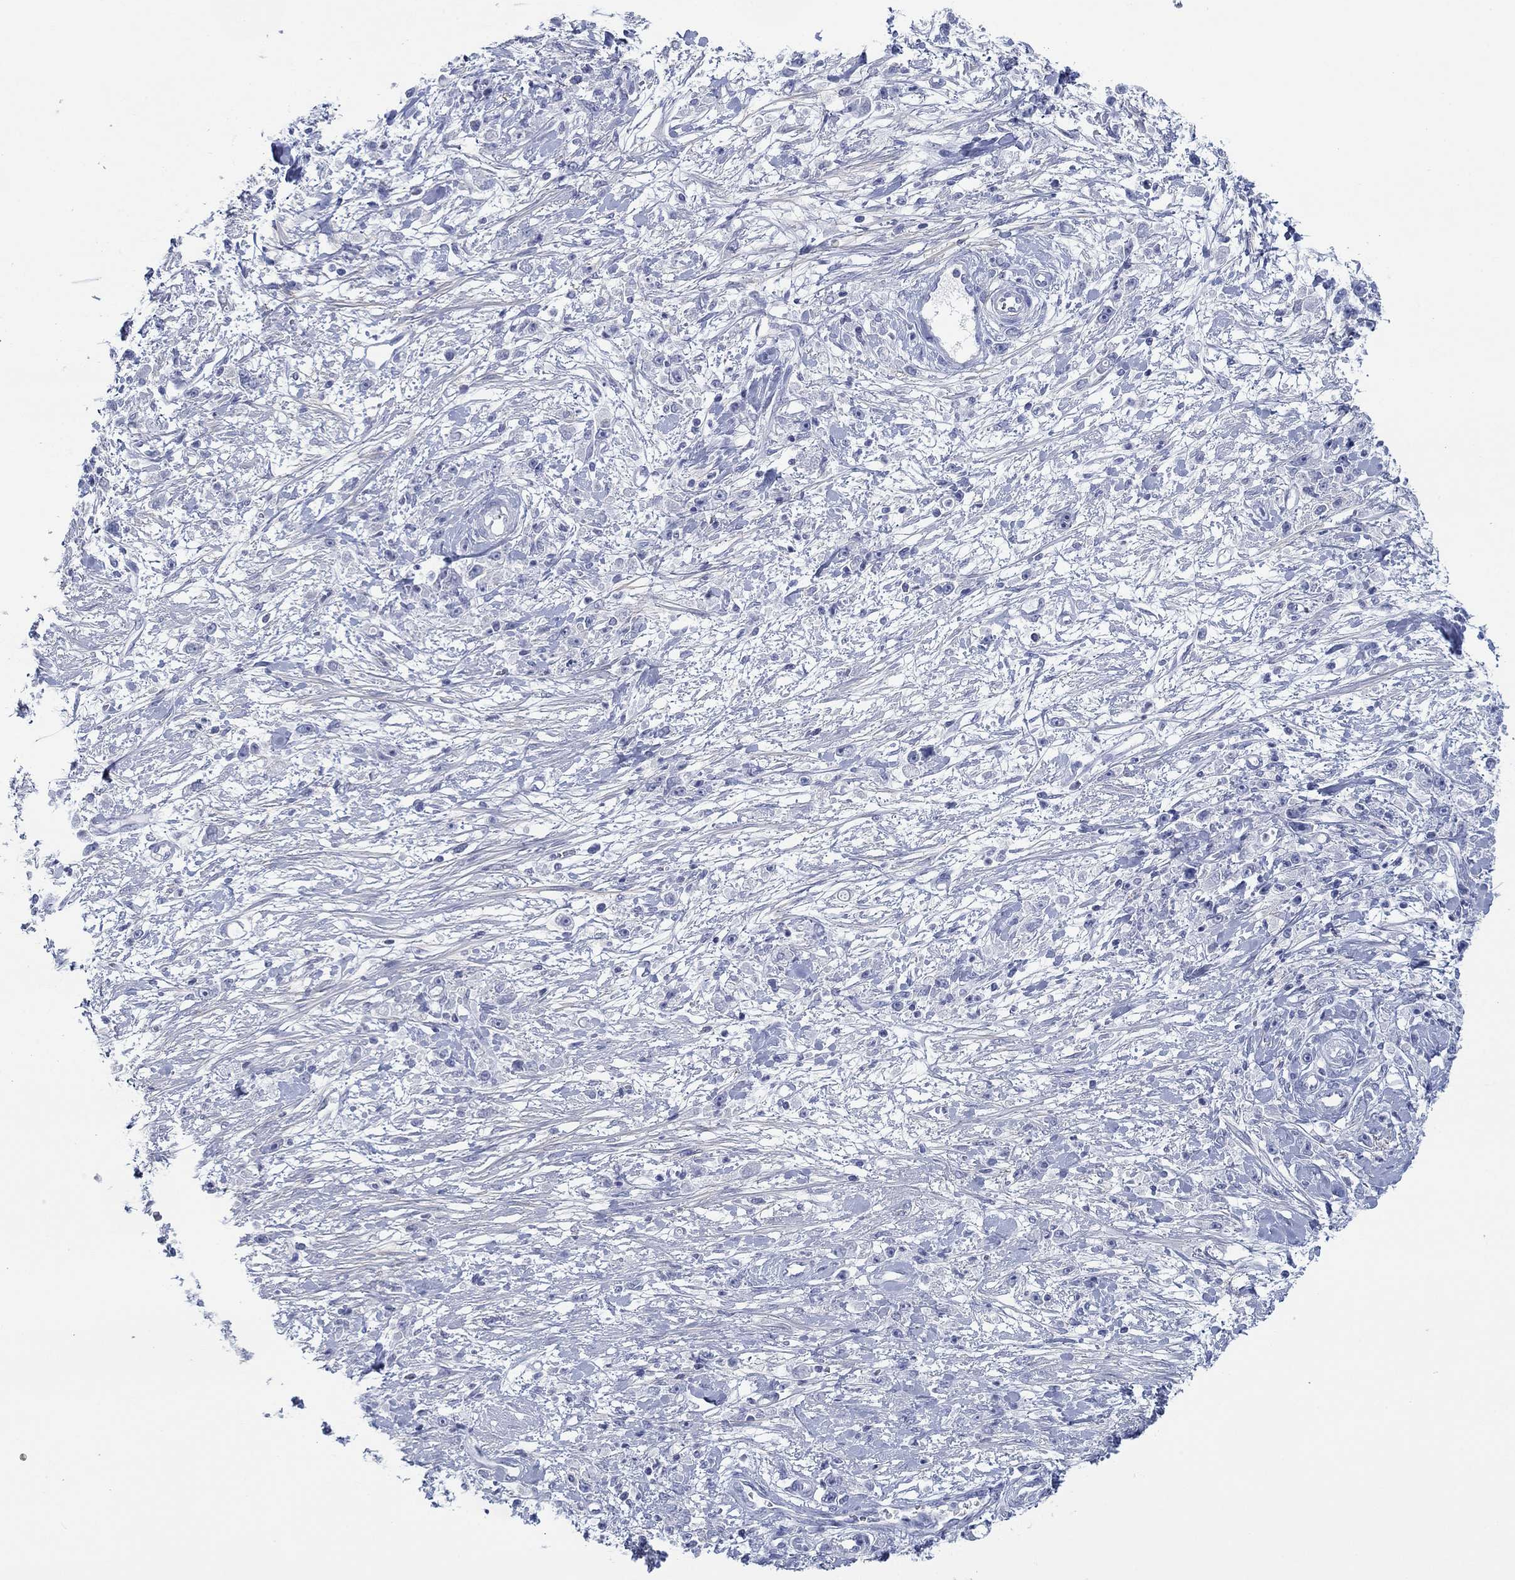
{"staining": {"intensity": "negative", "quantity": "none", "location": "none"}, "tissue": "stomach cancer", "cell_type": "Tumor cells", "image_type": "cancer", "snomed": [{"axis": "morphology", "description": "Adenocarcinoma, NOS"}, {"axis": "topography", "description": "Stomach"}], "caption": "Immunohistochemical staining of human stomach cancer shows no significant positivity in tumor cells. (DAB immunohistochemistry visualized using brightfield microscopy, high magnification).", "gene": "PDYN", "patient": {"sex": "female", "age": 59}}